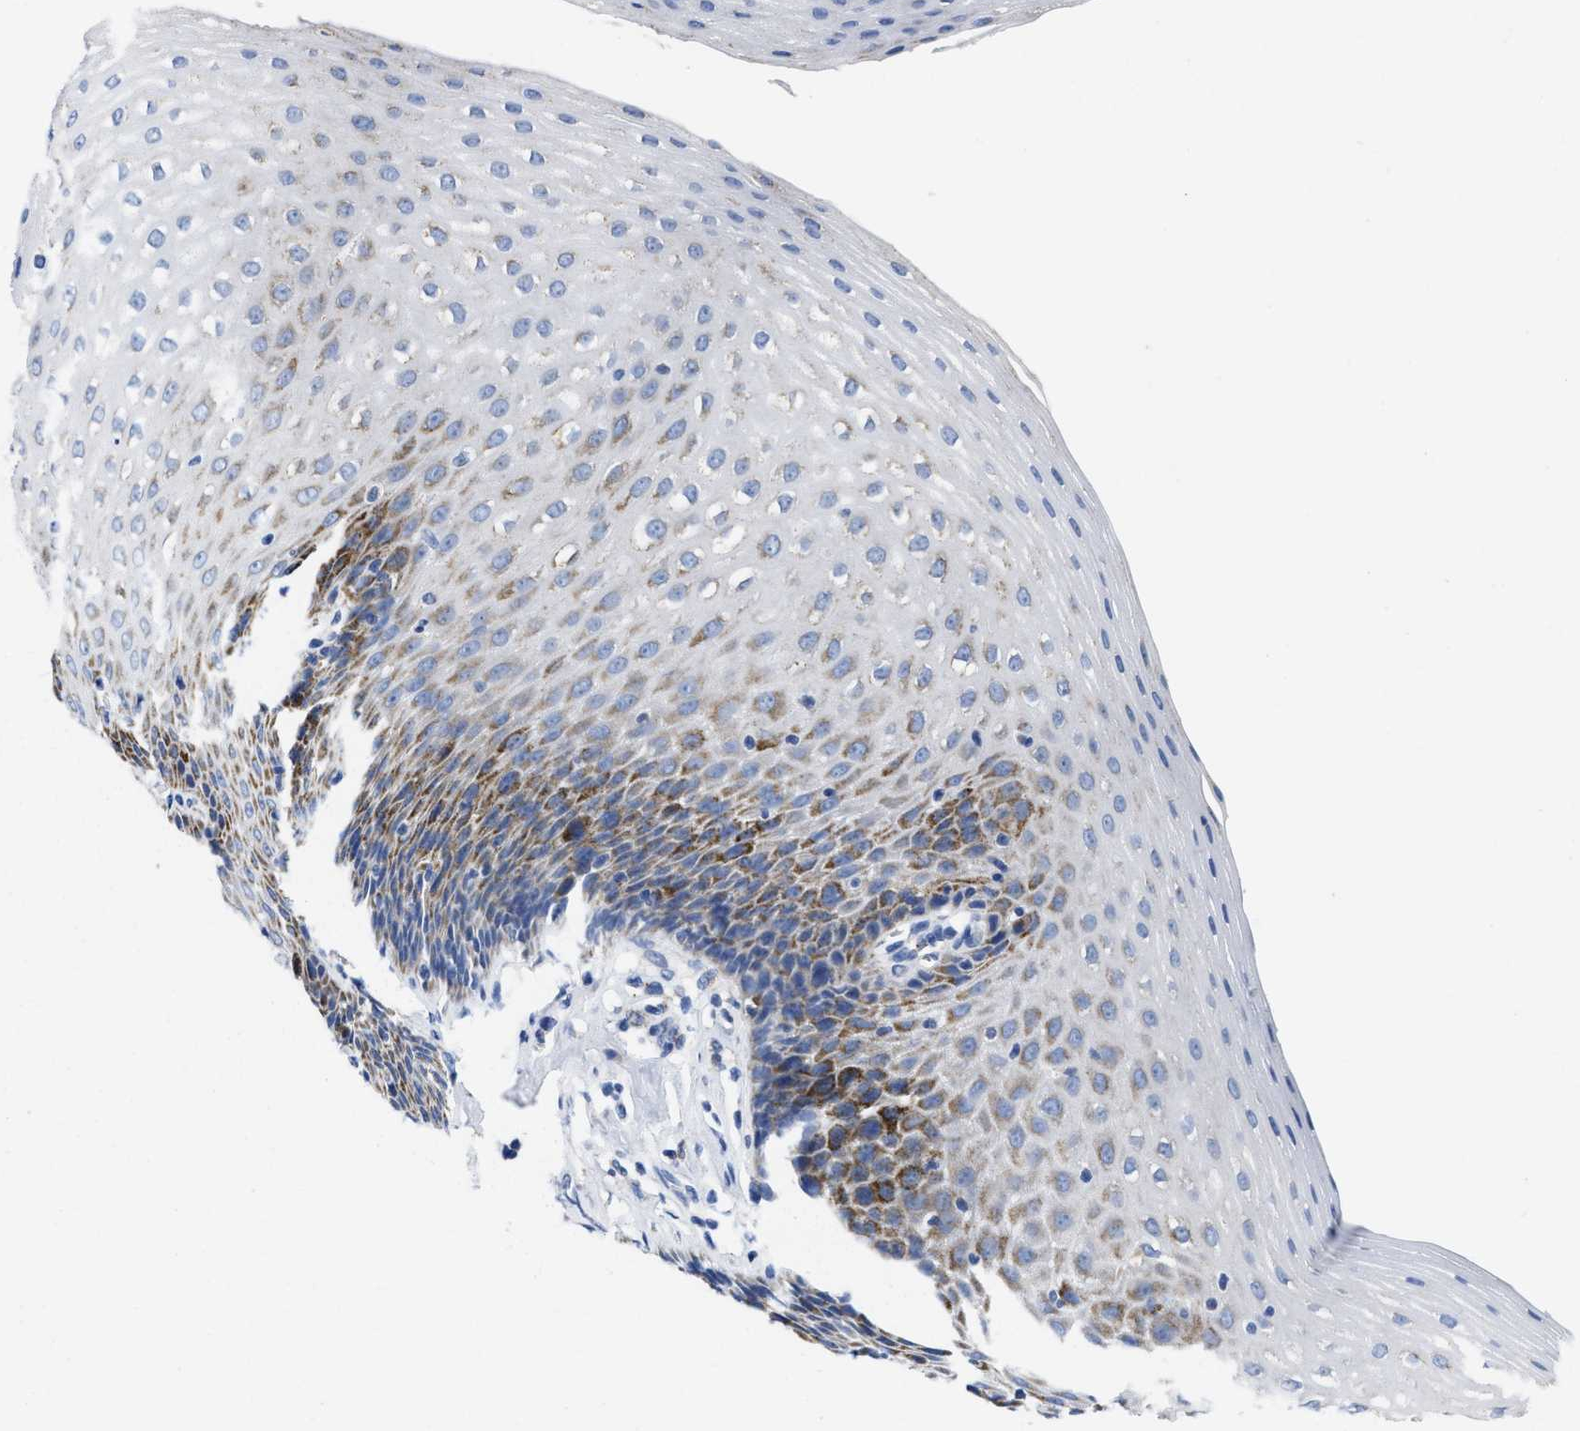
{"staining": {"intensity": "moderate", "quantity": "25%-75%", "location": "cytoplasmic/membranous"}, "tissue": "esophagus", "cell_type": "Squamous epithelial cells", "image_type": "normal", "snomed": [{"axis": "morphology", "description": "Normal tissue, NOS"}, {"axis": "topography", "description": "Esophagus"}], "caption": "Squamous epithelial cells reveal medium levels of moderate cytoplasmic/membranous positivity in about 25%-75% of cells in normal esophagus. The staining is performed using DAB brown chromogen to label protein expression. The nuclei are counter-stained blue using hematoxylin.", "gene": "TBRG4", "patient": {"sex": "female", "age": 61}}